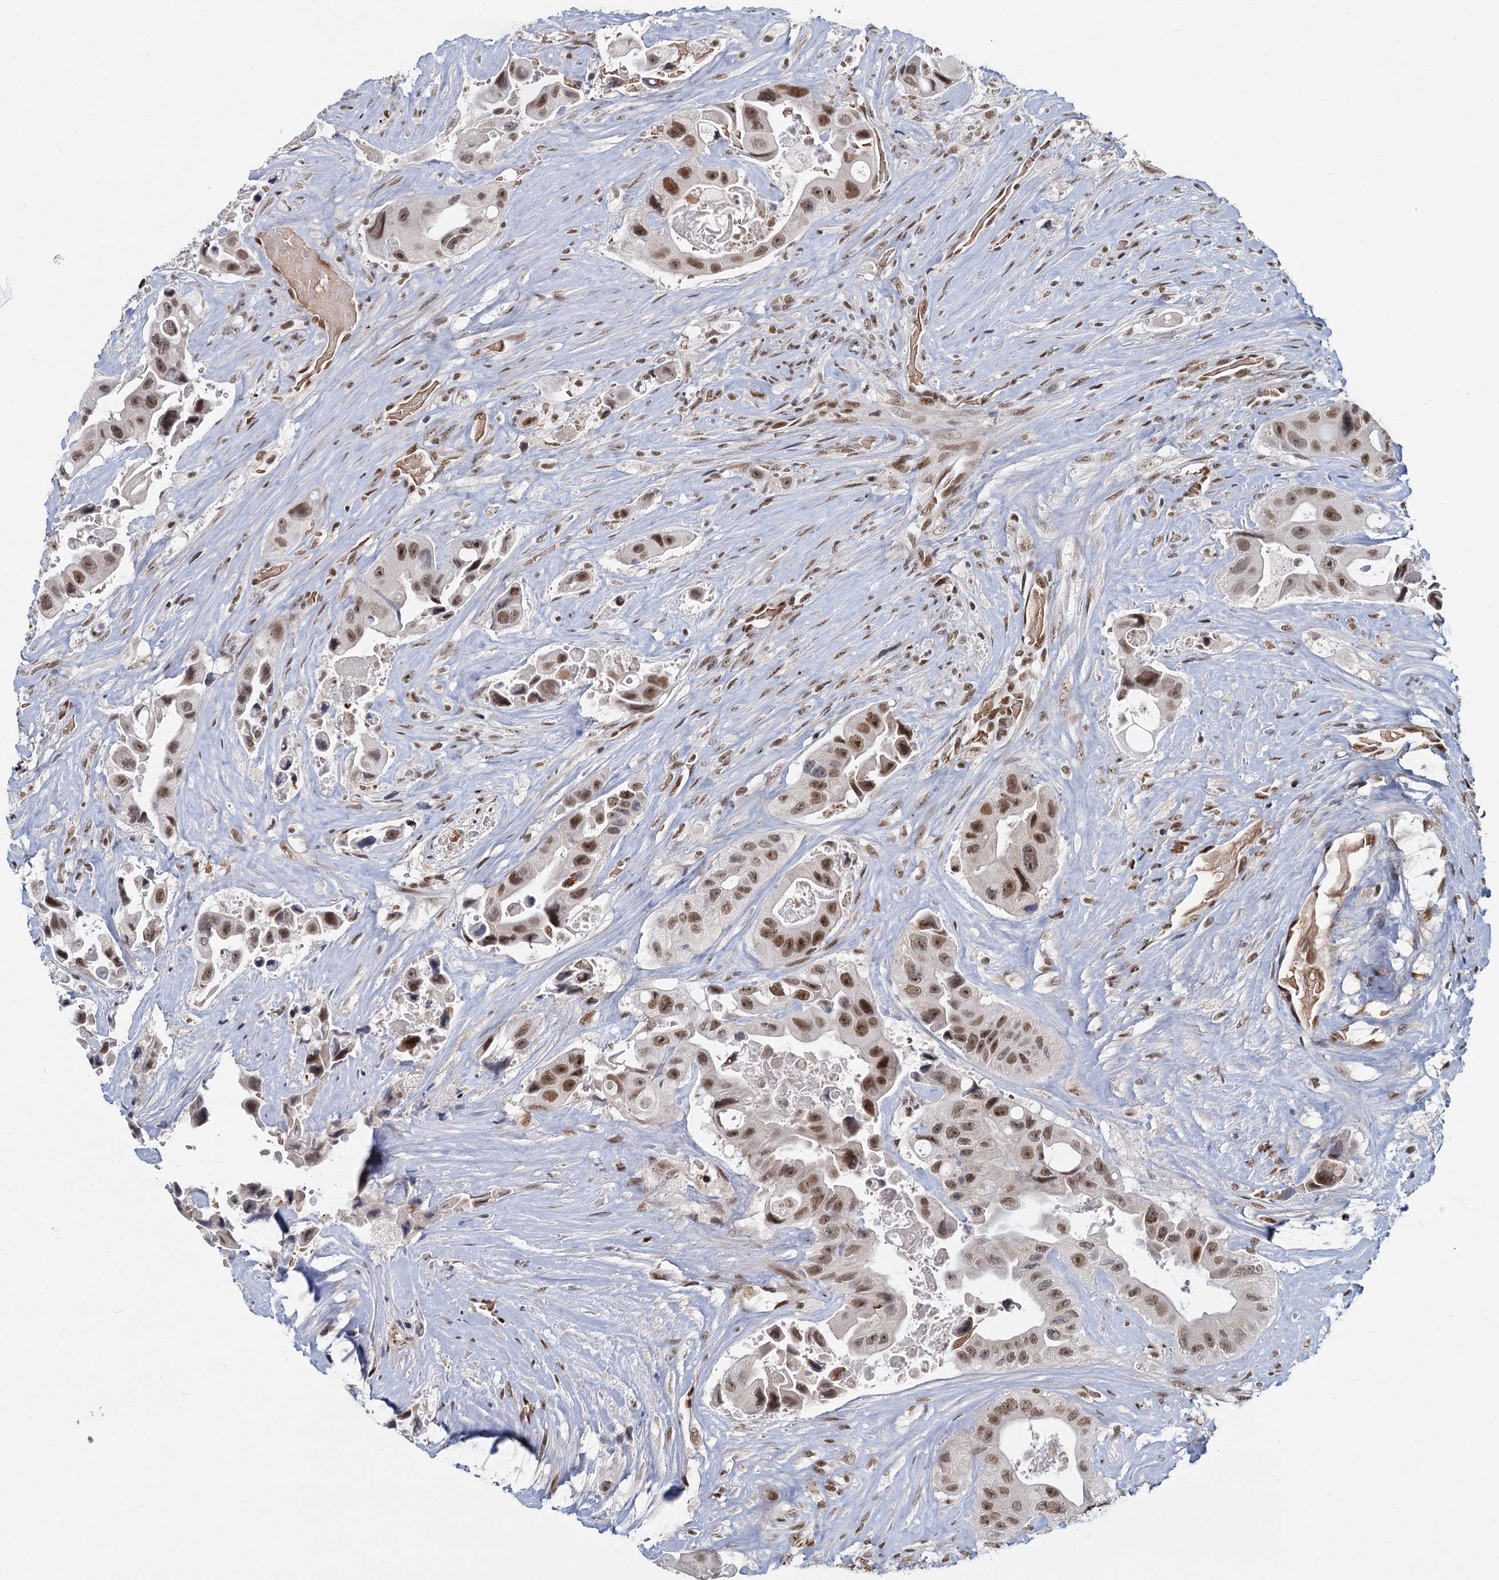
{"staining": {"intensity": "moderate", "quantity": ">75%", "location": "nuclear"}, "tissue": "colorectal cancer", "cell_type": "Tumor cells", "image_type": "cancer", "snomed": [{"axis": "morphology", "description": "Adenocarcinoma, NOS"}, {"axis": "topography", "description": "Colon"}], "caption": "Immunohistochemistry (IHC) image of human colorectal cancer (adenocarcinoma) stained for a protein (brown), which shows medium levels of moderate nuclear expression in about >75% of tumor cells.", "gene": "RPRD1A", "patient": {"sex": "female", "age": 46}}